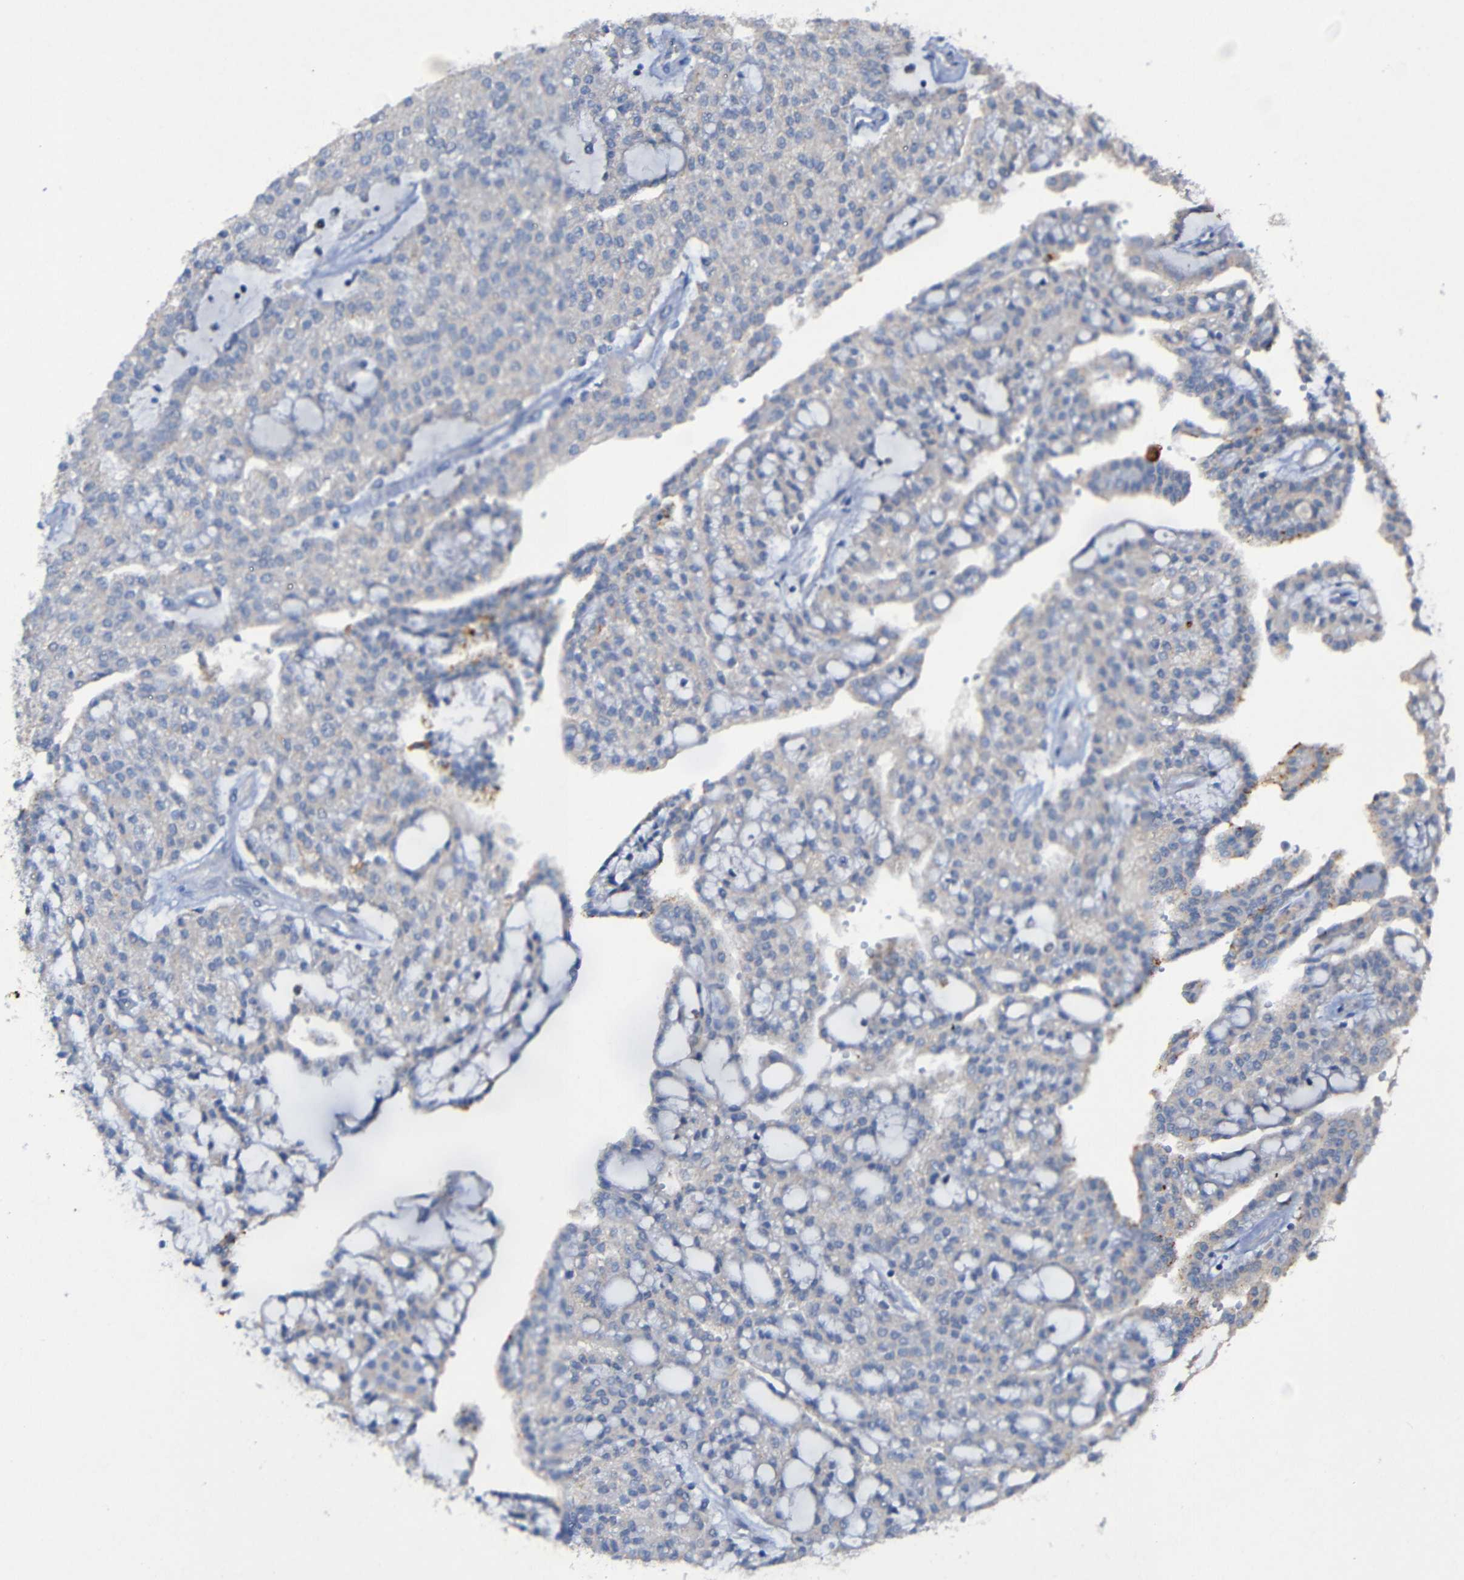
{"staining": {"intensity": "negative", "quantity": "none", "location": "none"}, "tissue": "renal cancer", "cell_type": "Tumor cells", "image_type": "cancer", "snomed": [{"axis": "morphology", "description": "Adenocarcinoma, NOS"}, {"axis": "topography", "description": "Kidney"}], "caption": "Immunohistochemistry of renal cancer displays no expression in tumor cells. (DAB immunohistochemistry, high magnification).", "gene": "LRRC70", "patient": {"sex": "male", "age": 63}}